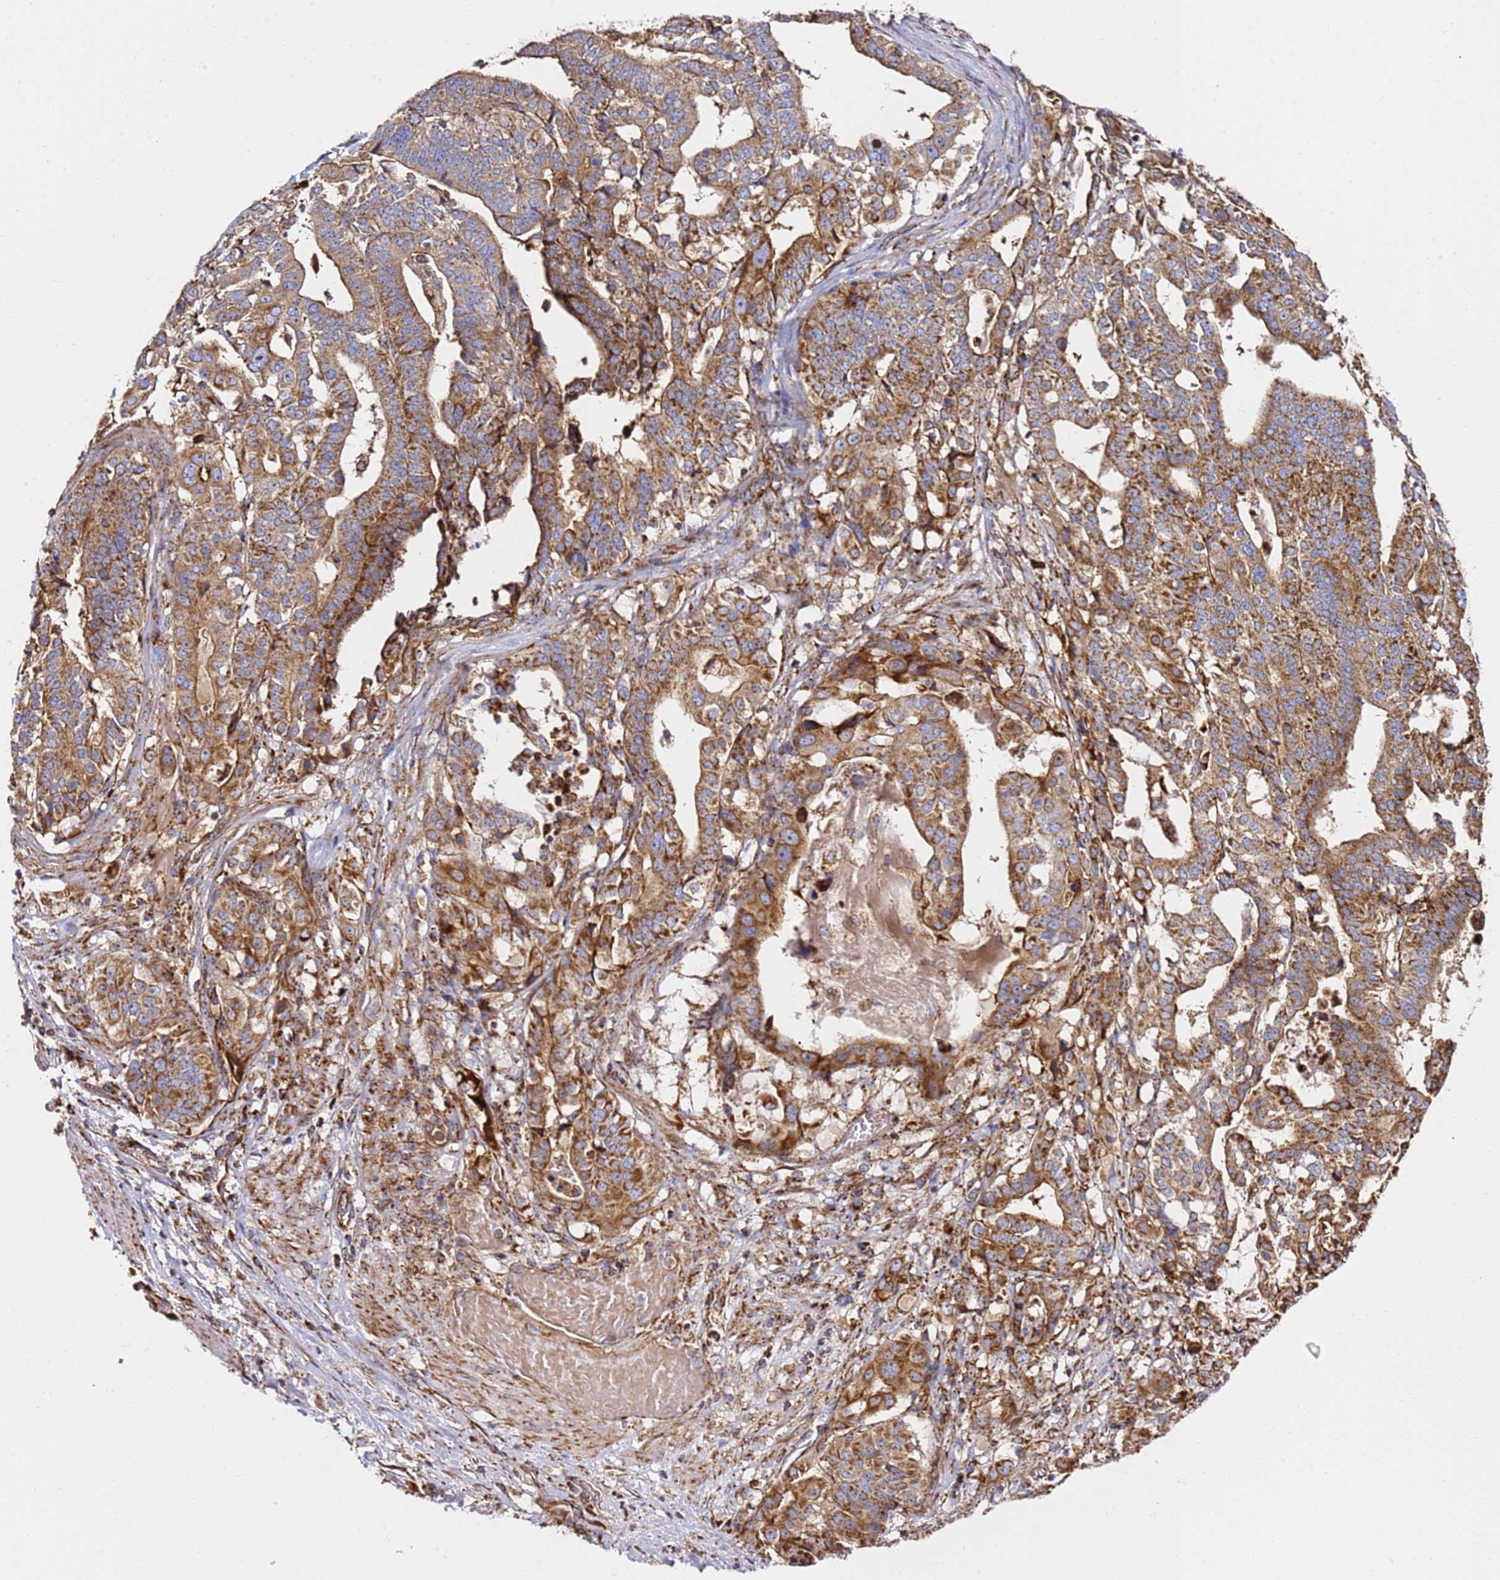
{"staining": {"intensity": "moderate", "quantity": "25%-75%", "location": "cytoplasmic/membranous"}, "tissue": "stomach cancer", "cell_type": "Tumor cells", "image_type": "cancer", "snomed": [{"axis": "morphology", "description": "Adenocarcinoma, NOS"}, {"axis": "topography", "description": "Stomach"}], "caption": "The immunohistochemical stain shows moderate cytoplasmic/membranous staining in tumor cells of stomach cancer (adenocarcinoma) tissue. Using DAB (3,3'-diaminobenzidine) (brown) and hematoxylin (blue) stains, captured at high magnification using brightfield microscopy.", "gene": "NDUFA3", "patient": {"sex": "male", "age": 48}}